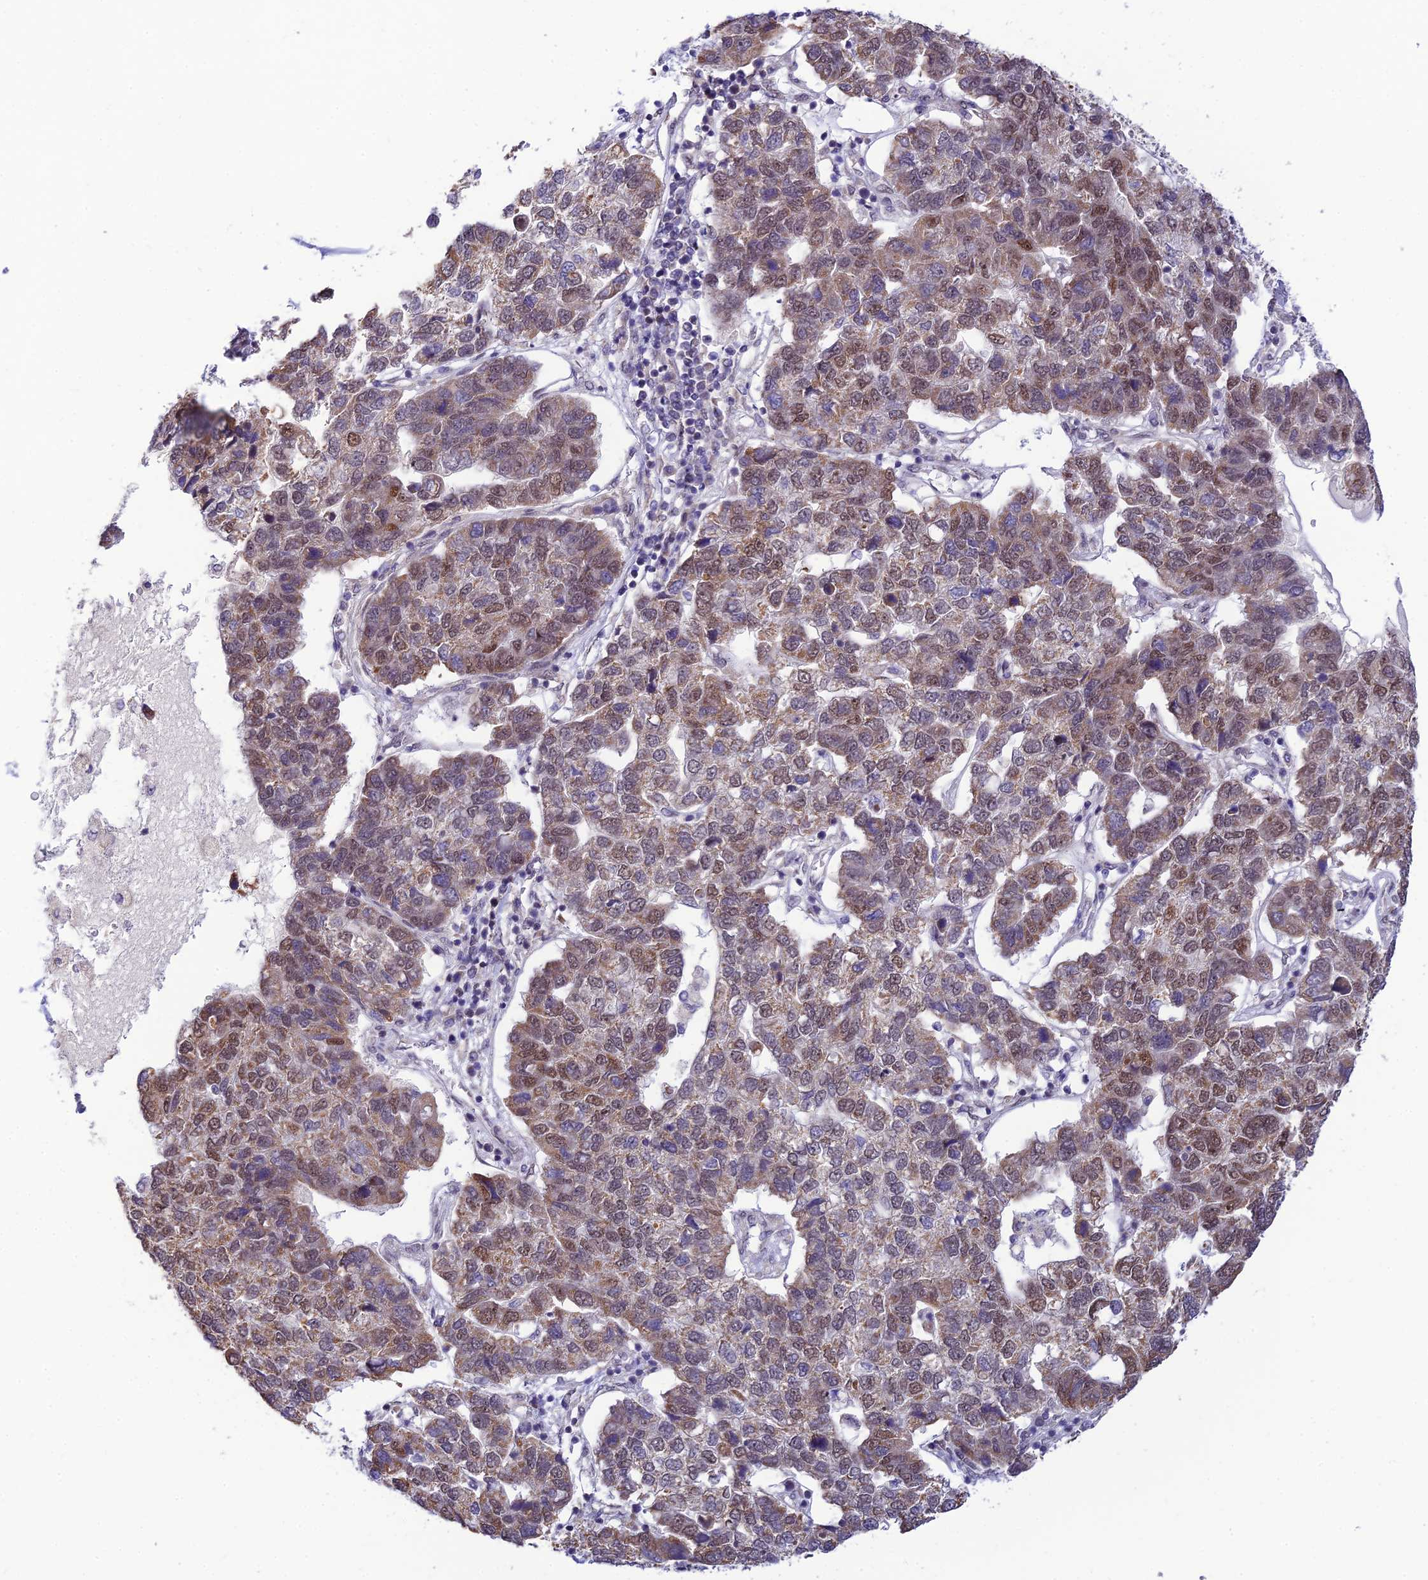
{"staining": {"intensity": "moderate", "quantity": ">75%", "location": "cytoplasmic/membranous,nuclear"}, "tissue": "pancreatic cancer", "cell_type": "Tumor cells", "image_type": "cancer", "snomed": [{"axis": "morphology", "description": "Adenocarcinoma, NOS"}, {"axis": "topography", "description": "Pancreas"}], "caption": "Immunohistochemistry of adenocarcinoma (pancreatic) displays medium levels of moderate cytoplasmic/membranous and nuclear staining in approximately >75% of tumor cells.", "gene": "C2orf49", "patient": {"sex": "female", "age": 61}}